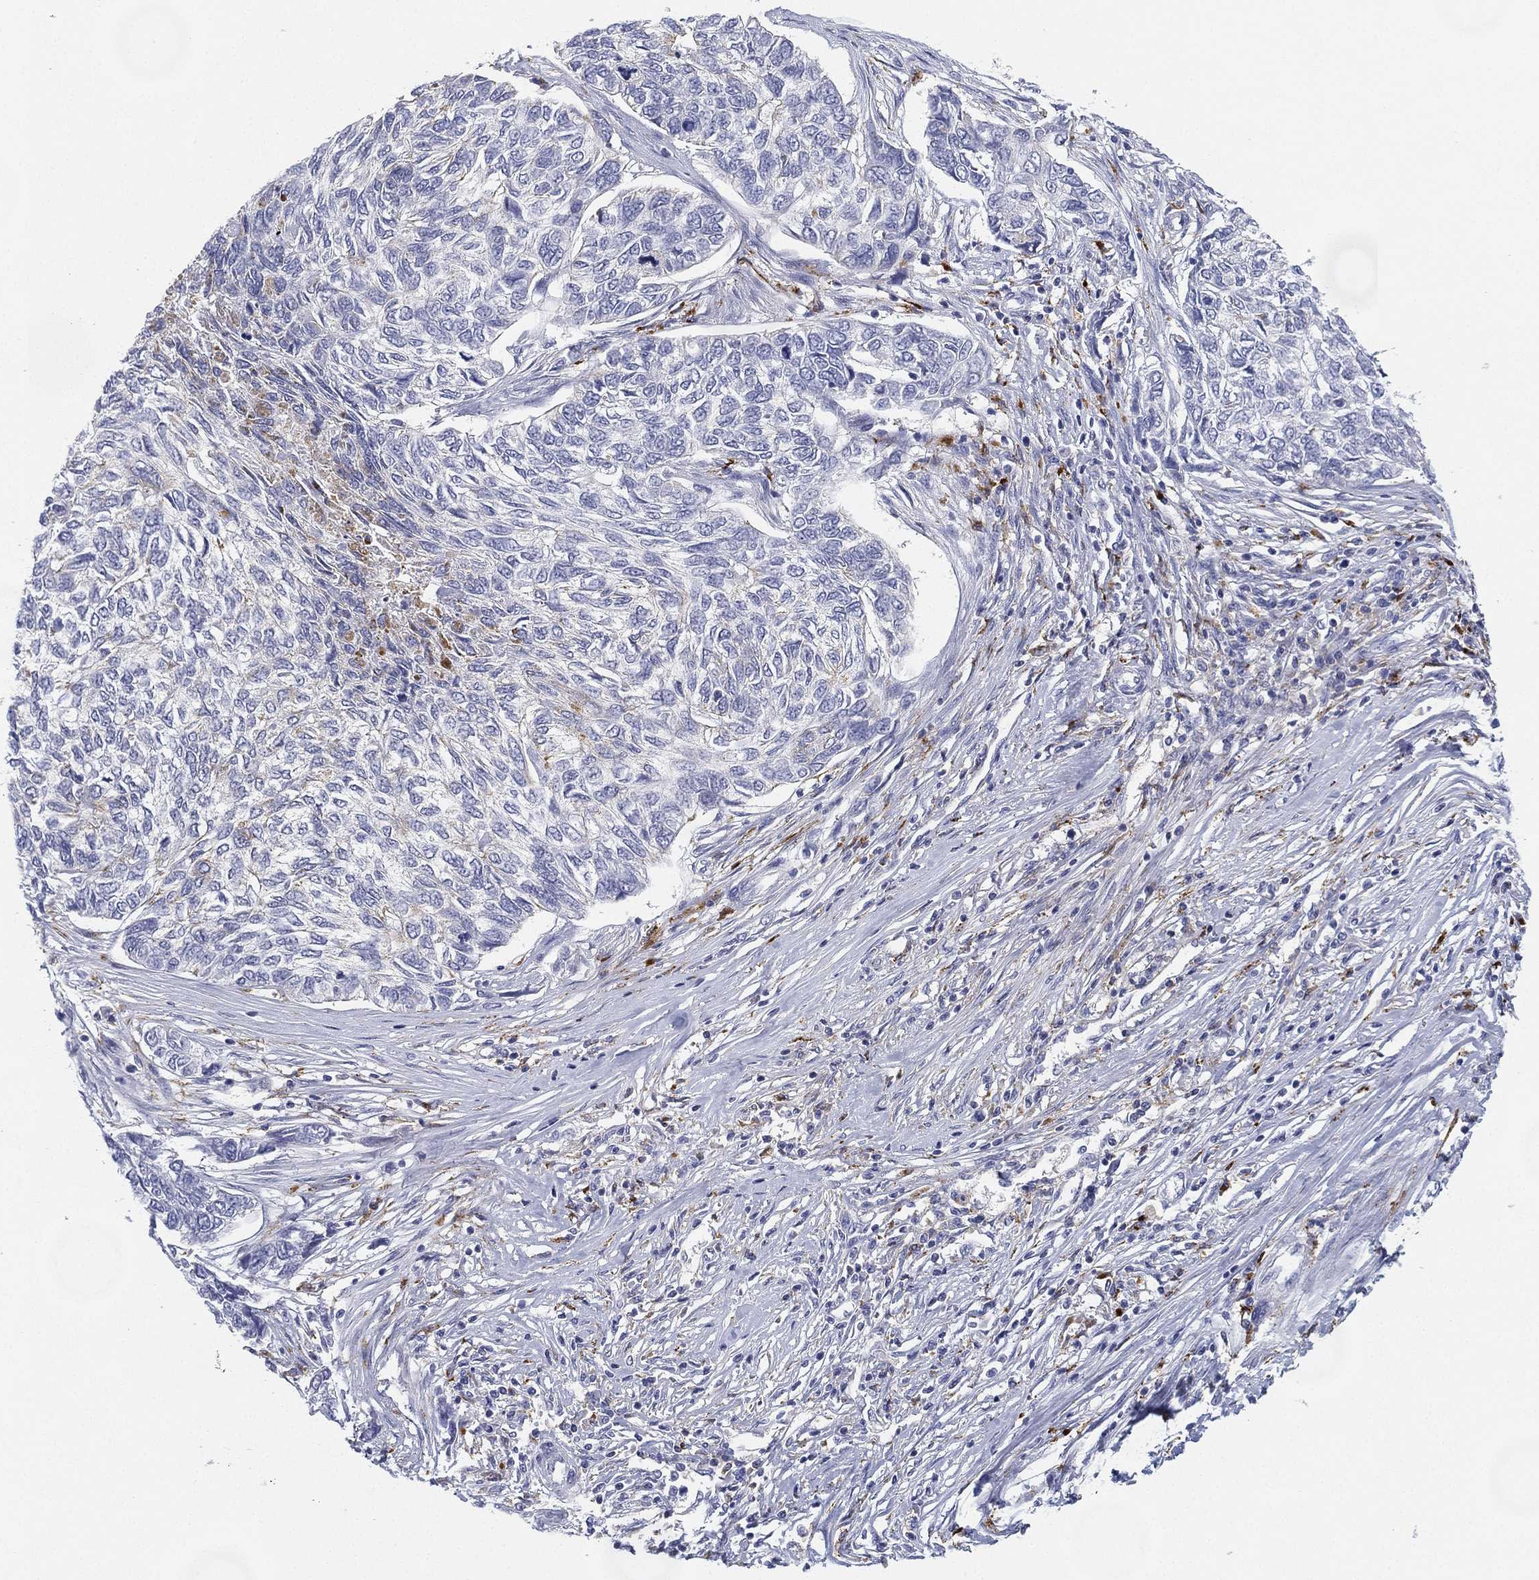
{"staining": {"intensity": "negative", "quantity": "none", "location": "none"}, "tissue": "skin cancer", "cell_type": "Tumor cells", "image_type": "cancer", "snomed": [{"axis": "morphology", "description": "Basal cell carcinoma"}, {"axis": "topography", "description": "Skin"}], "caption": "Skin basal cell carcinoma was stained to show a protein in brown. There is no significant positivity in tumor cells.", "gene": "NPC2", "patient": {"sex": "female", "age": 65}}